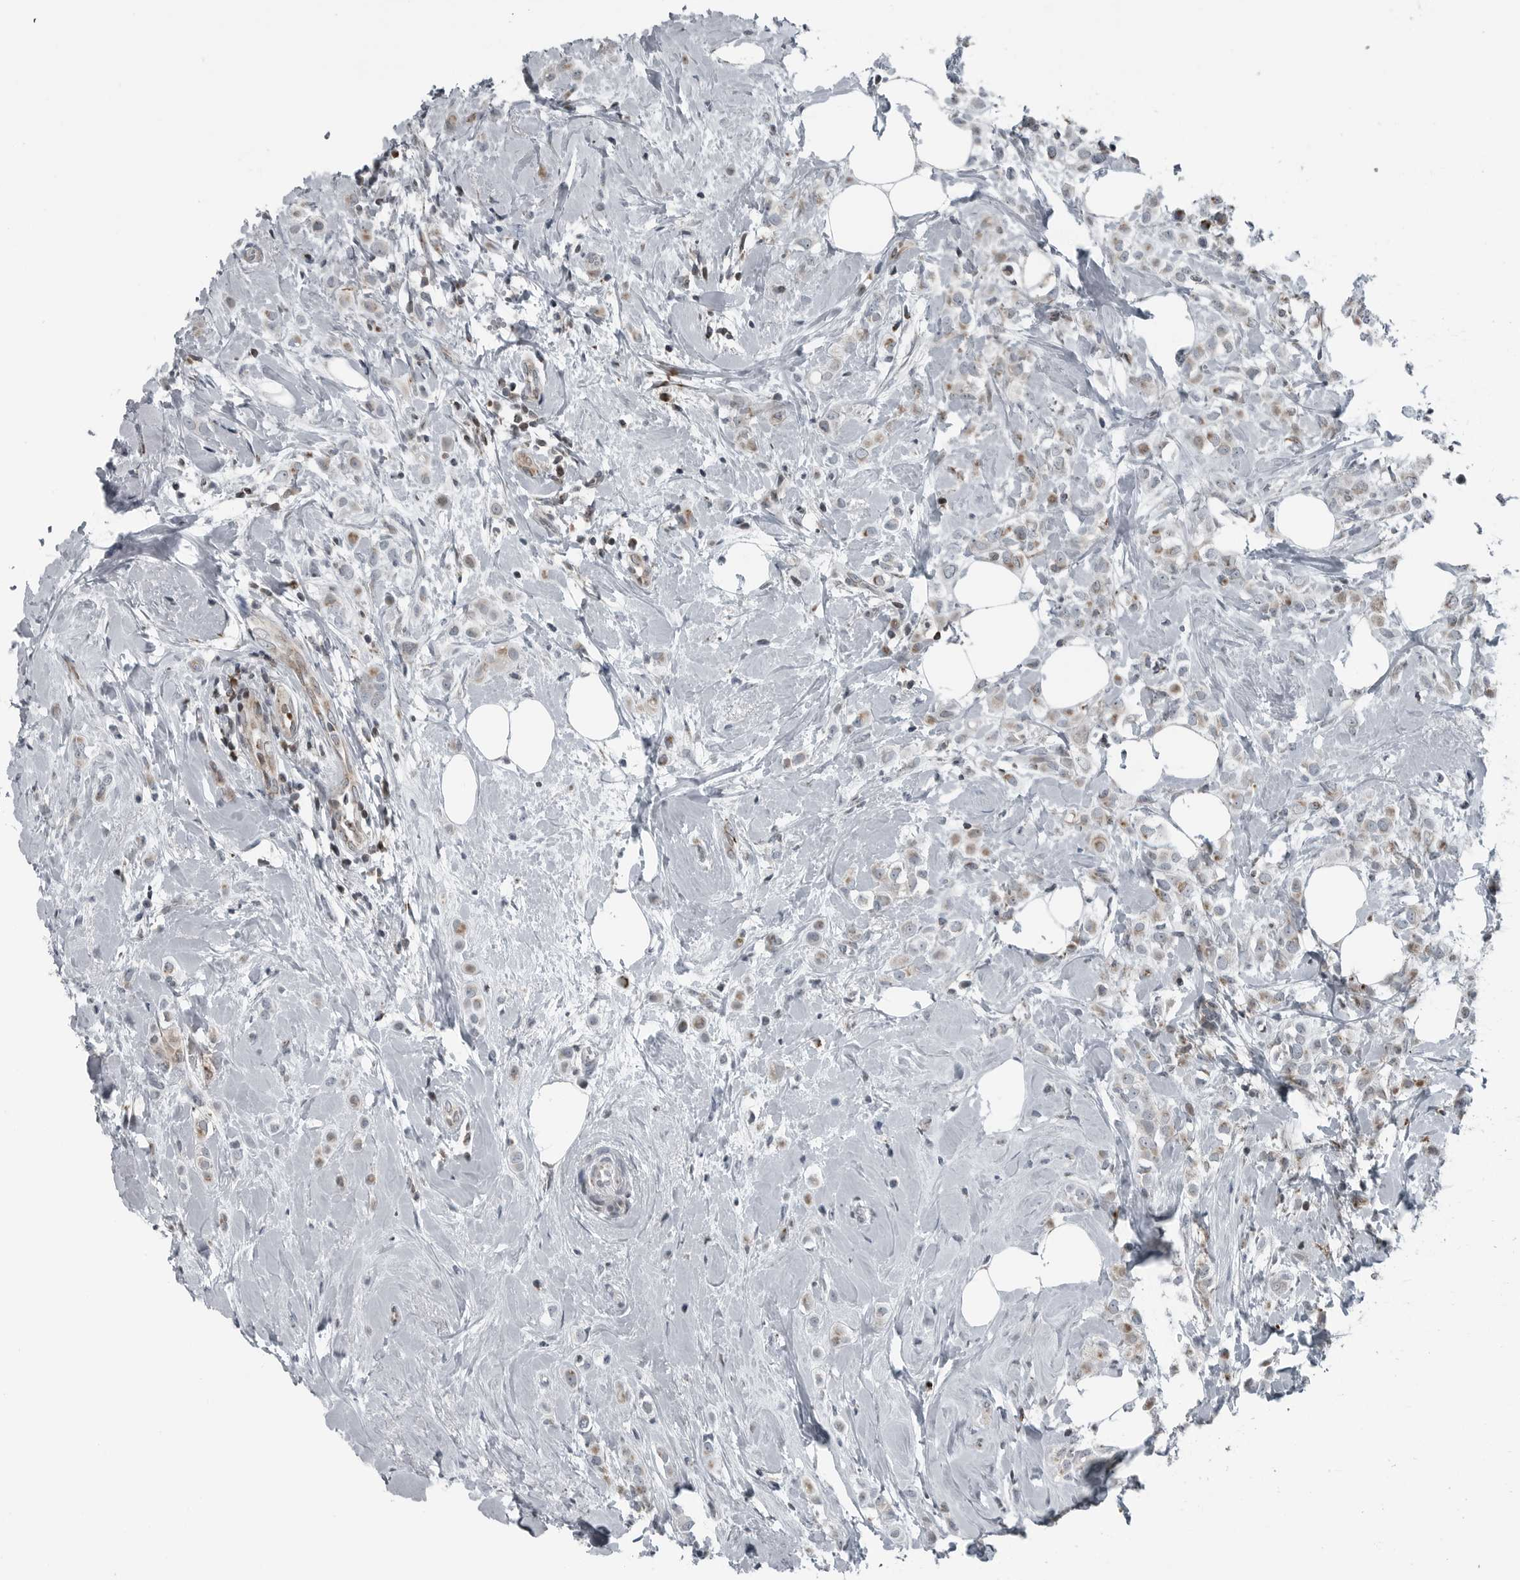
{"staining": {"intensity": "weak", "quantity": "25%-75%", "location": "cytoplasmic/membranous"}, "tissue": "breast cancer", "cell_type": "Tumor cells", "image_type": "cancer", "snomed": [{"axis": "morphology", "description": "Lobular carcinoma"}, {"axis": "topography", "description": "Breast"}], "caption": "Protein expression analysis of human breast cancer reveals weak cytoplasmic/membranous positivity in approximately 25%-75% of tumor cells. (Stains: DAB (3,3'-diaminobenzidine) in brown, nuclei in blue, Microscopy: brightfield microscopy at high magnification).", "gene": "GAK", "patient": {"sex": "female", "age": 47}}